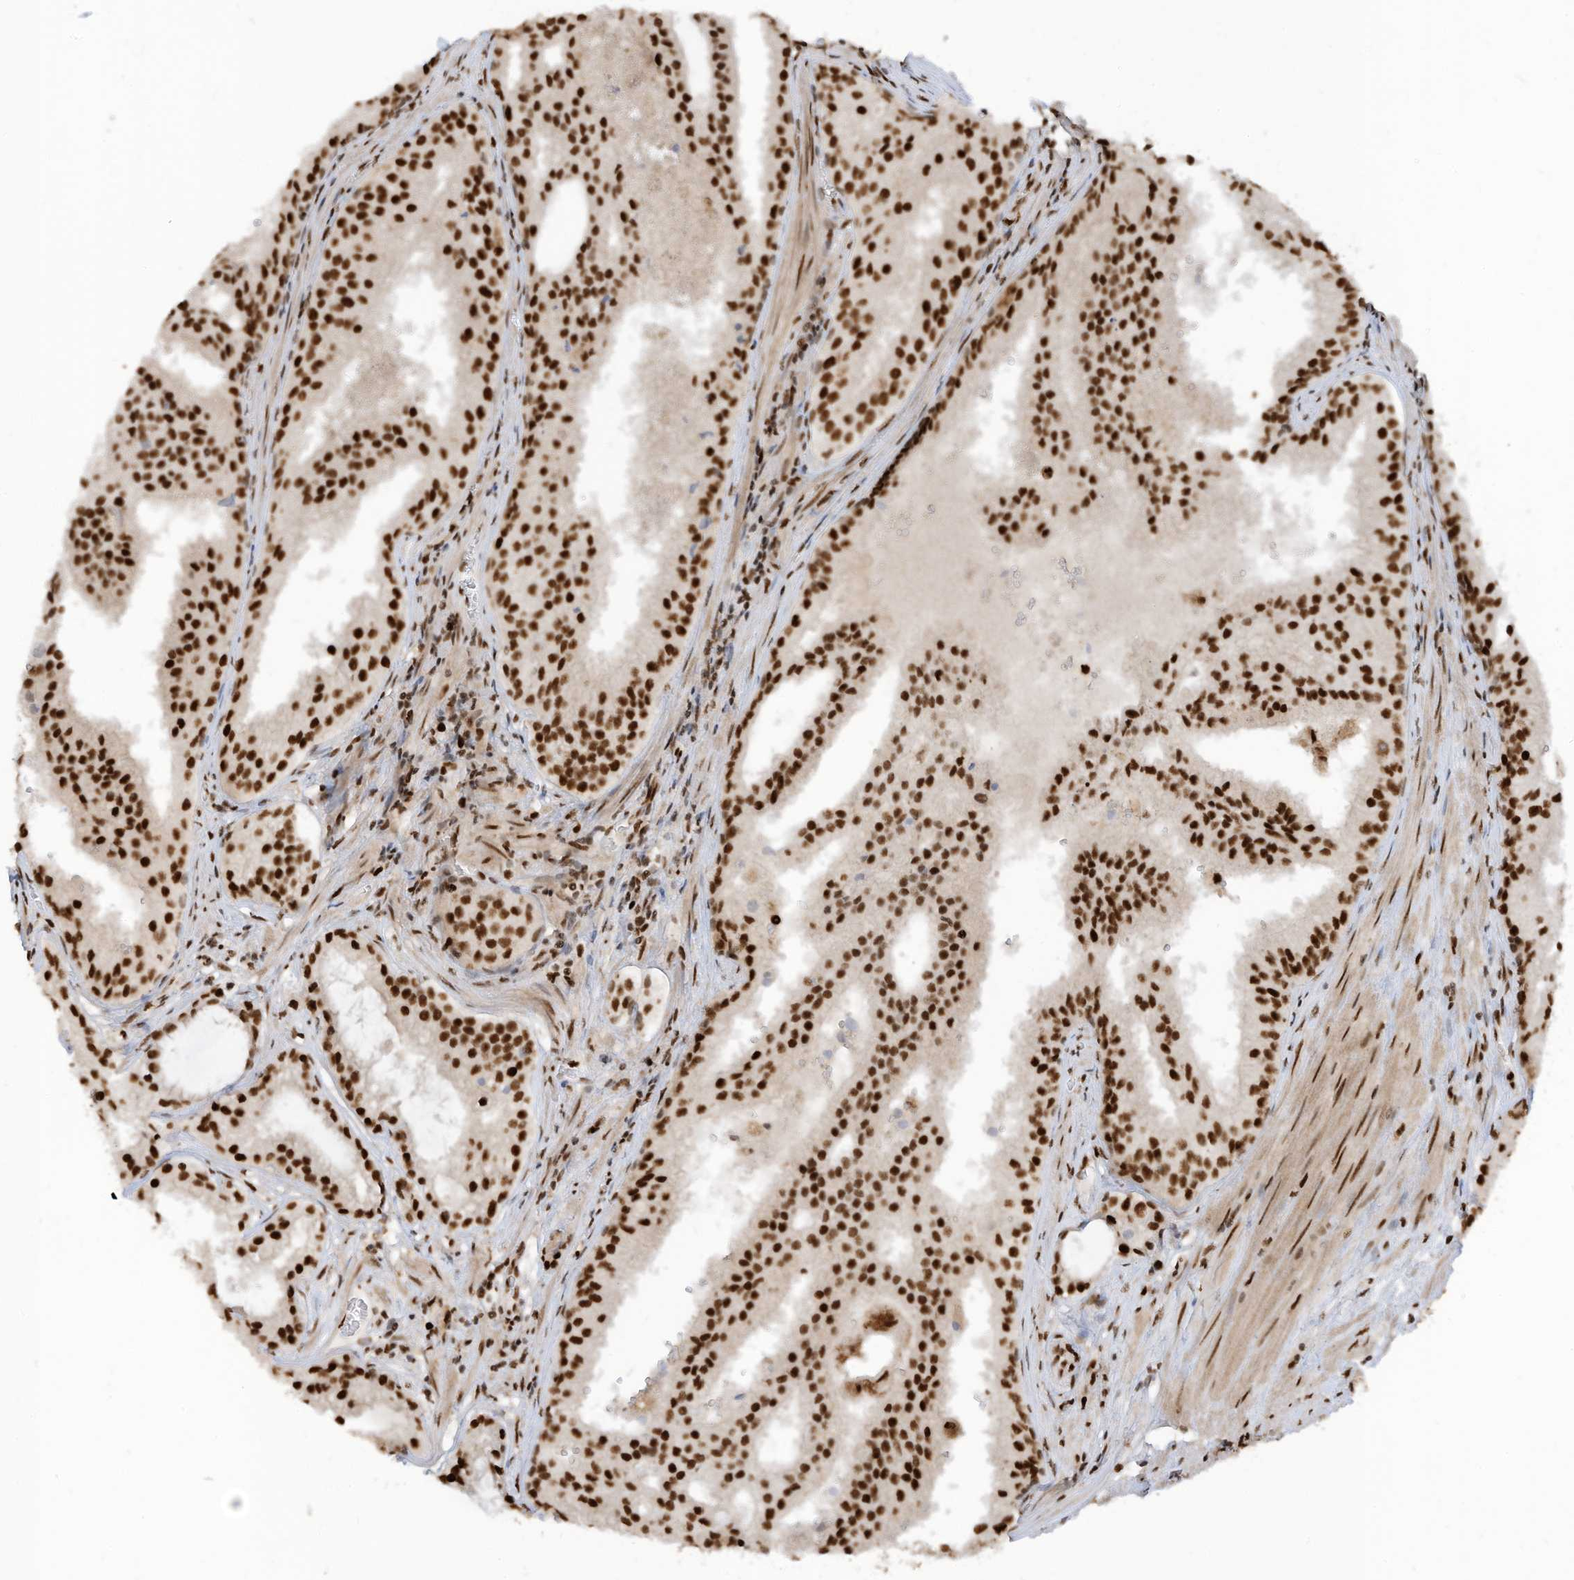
{"staining": {"intensity": "strong", "quantity": ">75%", "location": "nuclear"}, "tissue": "prostate cancer", "cell_type": "Tumor cells", "image_type": "cancer", "snomed": [{"axis": "morphology", "description": "Adenocarcinoma, High grade"}, {"axis": "topography", "description": "Prostate"}], "caption": "Tumor cells display high levels of strong nuclear expression in about >75% of cells in prostate high-grade adenocarcinoma.", "gene": "SAMD15", "patient": {"sex": "male", "age": 68}}